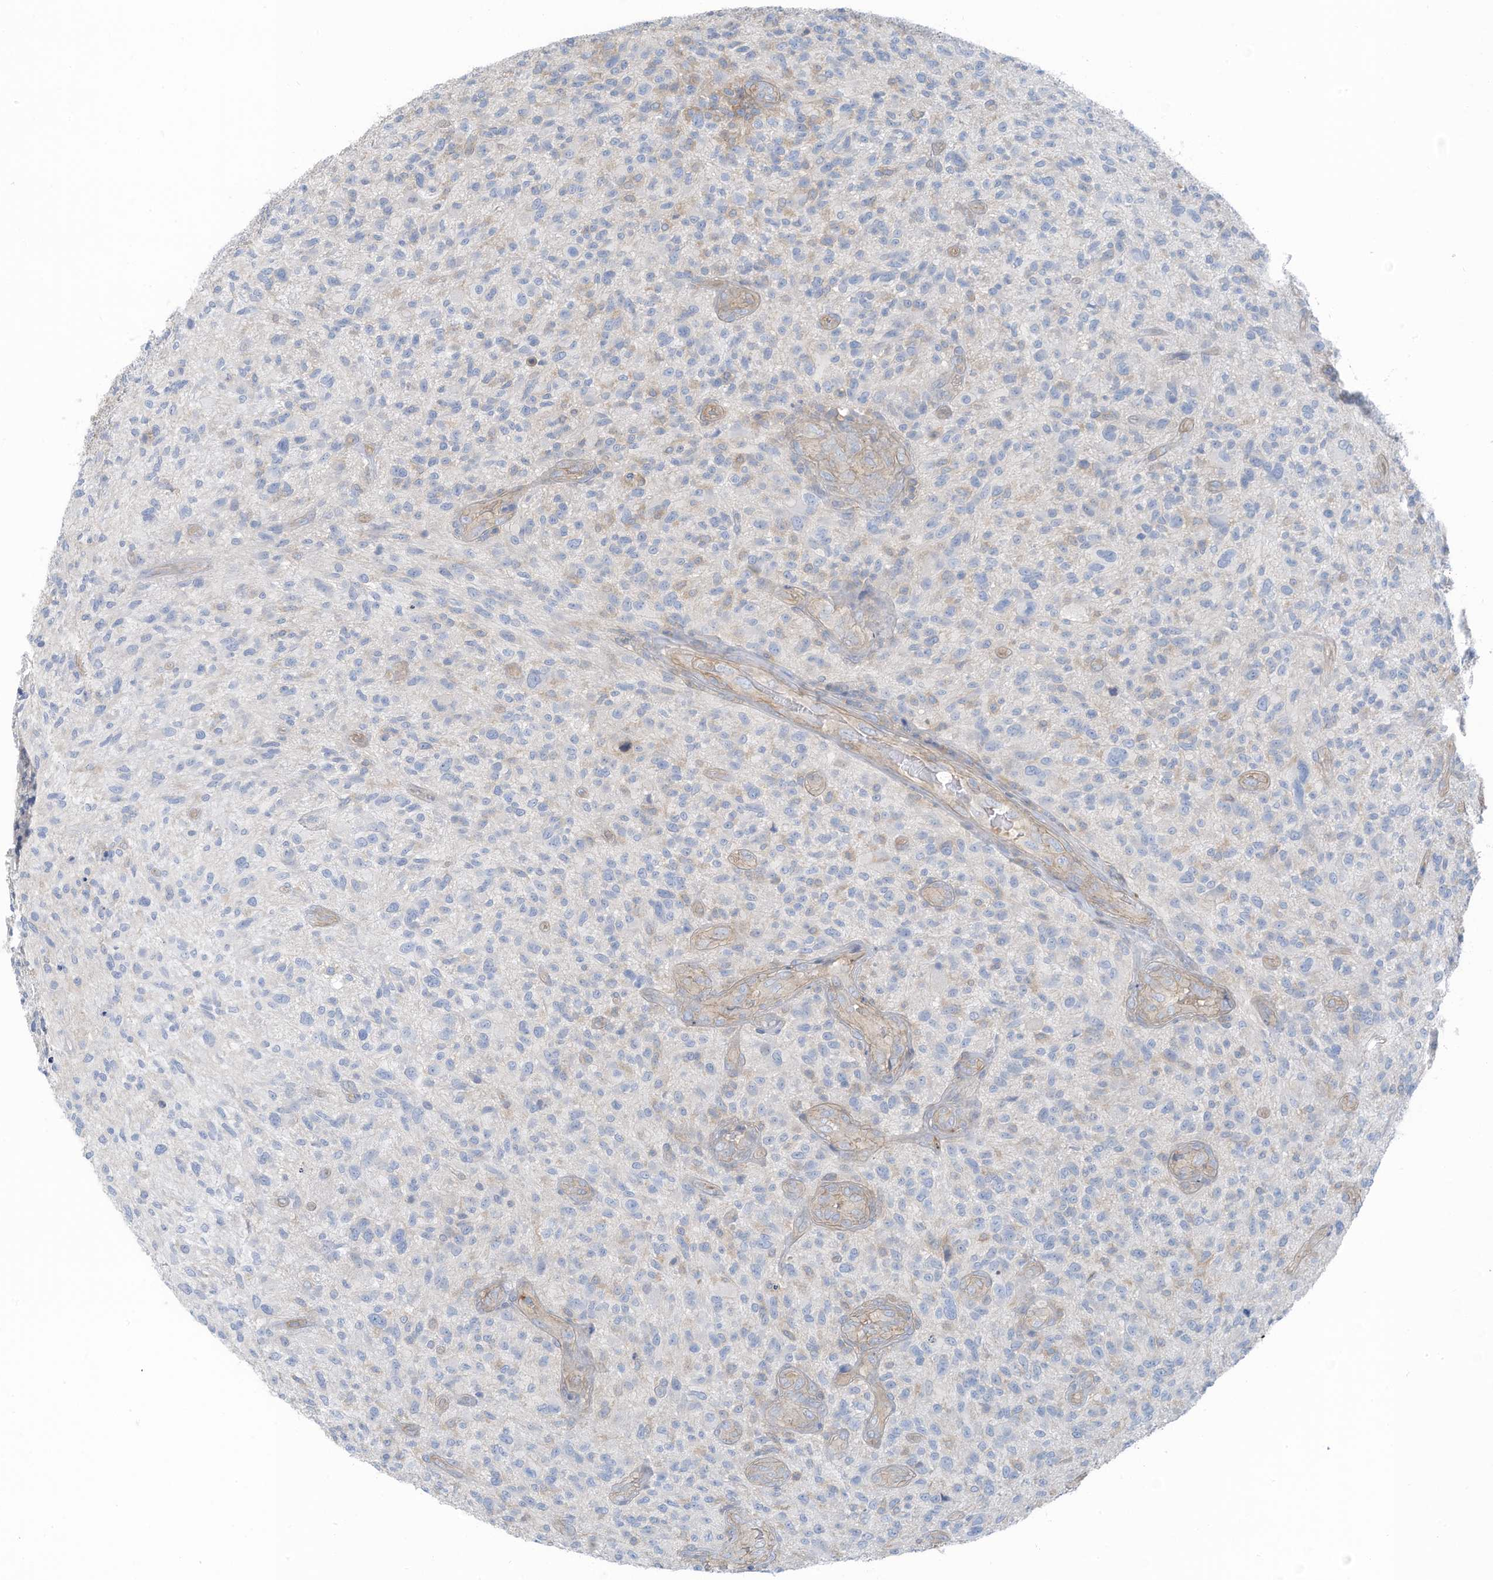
{"staining": {"intensity": "negative", "quantity": "none", "location": "none"}, "tissue": "glioma", "cell_type": "Tumor cells", "image_type": "cancer", "snomed": [{"axis": "morphology", "description": "Glioma, malignant, High grade"}, {"axis": "topography", "description": "Brain"}], "caption": "Tumor cells are negative for protein expression in human high-grade glioma (malignant).", "gene": "ZNF846", "patient": {"sex": "male", "age": 47}}